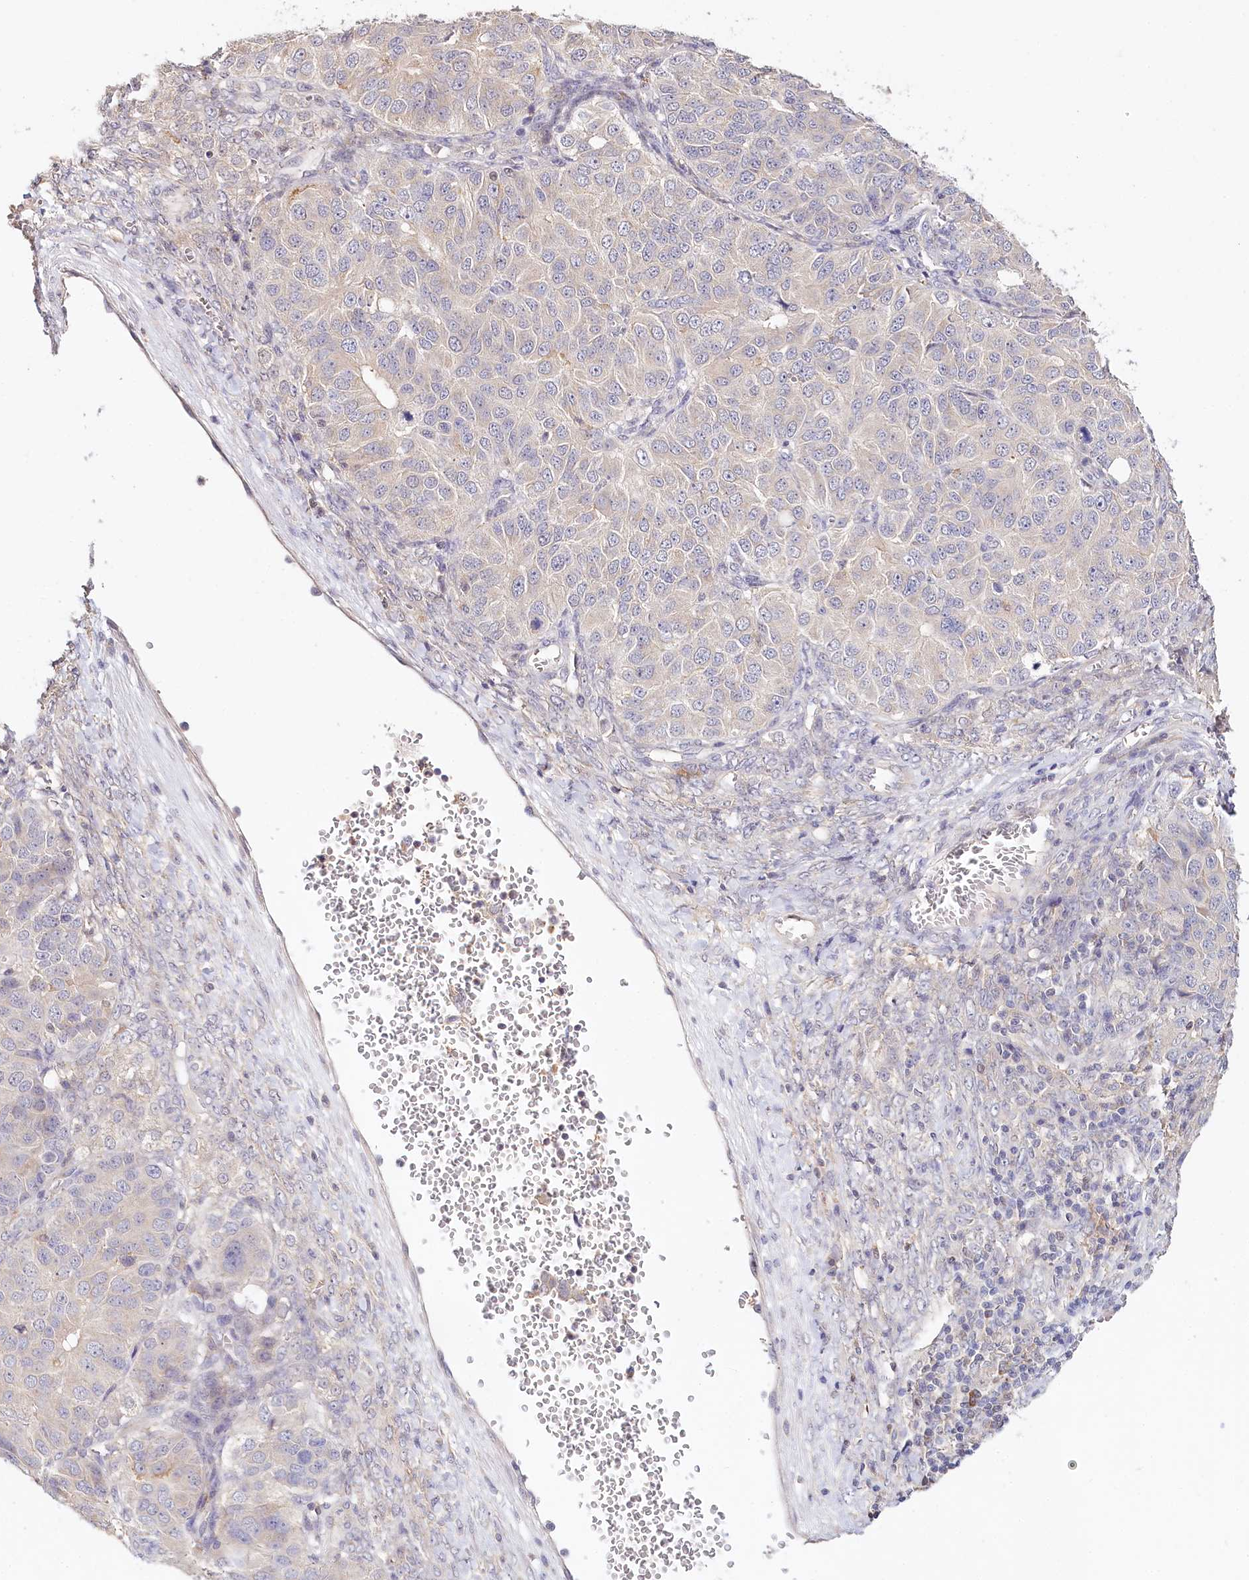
{"staining": {"intensity": "negative", "quantity": "none", "location": "none"}, "tissue": "ovarian cancer", "cell_type": "Tumor cells", "image_type": "cancer", "snomed": [{"axis": "morphology", "description": "Carcinoma, endometroid"}, {"axis": "topography", "description": "Ovary"}], "caption": "The immunohistochemistry (IHC) photomicrograph has no significant staining in tumor cells of ovarian cancer (endometroid carcinoma) tissue.", "gene": "DAPK1", "patient": {"sex": "female", "age": 51}}